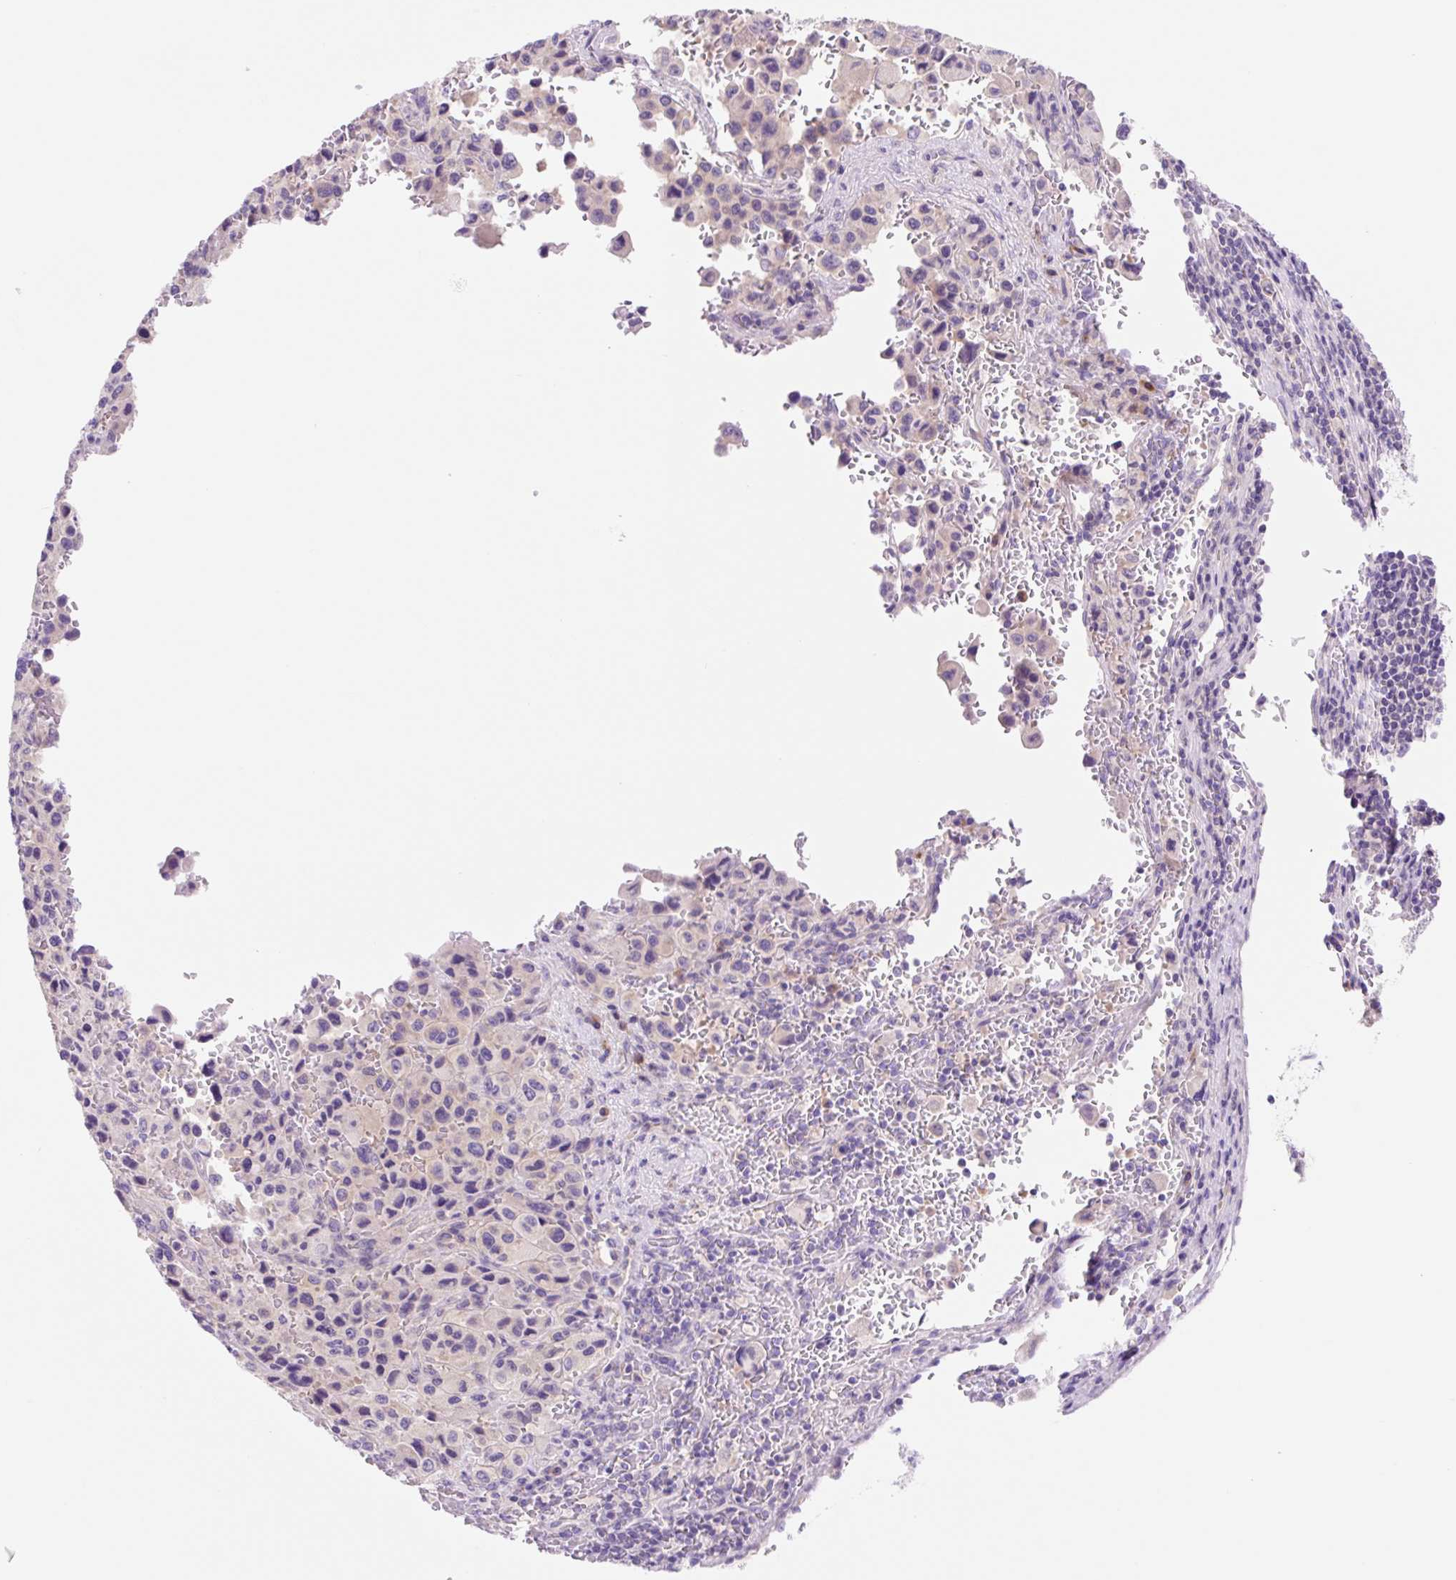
{"staining": {"intensity": "negative", "quantity": "none", "location": "none"}, "tissue": "melanoma", "cell_type": "Tumor cells", "image_type": "cancer", "snomed": [{"axis": "morphology", "description": "Malignant melanoma, Metastatic site"}, {"axis": "topography", "description": "Lymph node"}], "caption": "This is an immunohistochemistry micrograph of melanoma. There is no positivity in tumor cells.", "gene": "CELF6", "patient": {"sex": "female", "age": 65}}